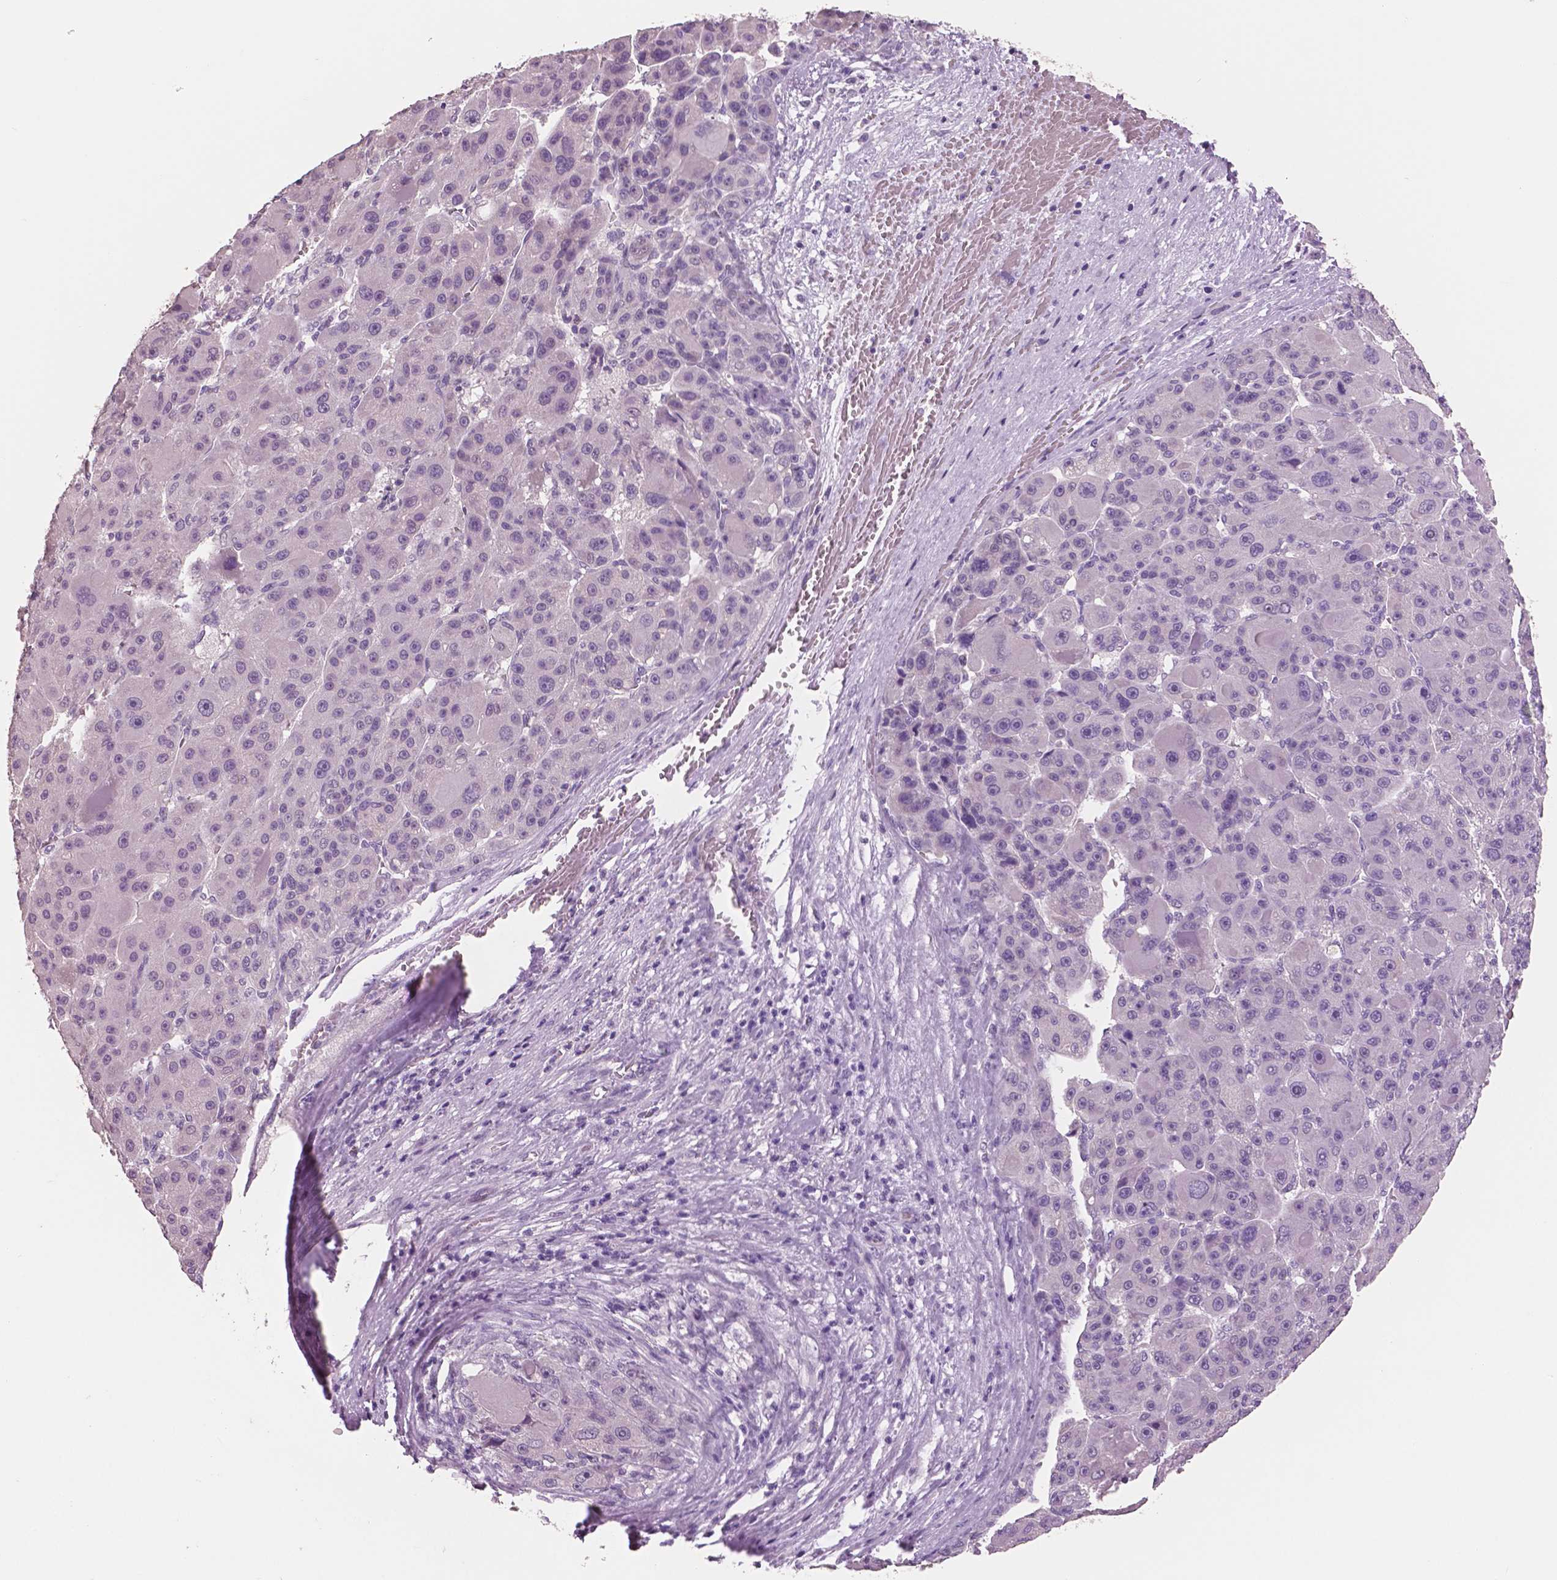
{"staining": {"intensity": "negative", "quantity": "none", "location": "none"}, "tissue": "liver cancer", "cell_type": "Tumor cells", "image_type": "cancer", "snomed": [{"axis": "morphology", "description": "Carcinoma, Hepatocellular, NOS"}, {"axis": "topography", "description": "Liver"}], "caption": "Tumor cells are negative for brown protein staining in liver hepatocellular carcinoma. The staining was performed using DAB (3,3'-diaminobenzidine) to visualize the protein expression in brown, while the nuclei were stained in blue with hematoxylin (Magnification: 20x).", "gene": "NECAB2", "patient": {"sex": "male", "age": 76}}